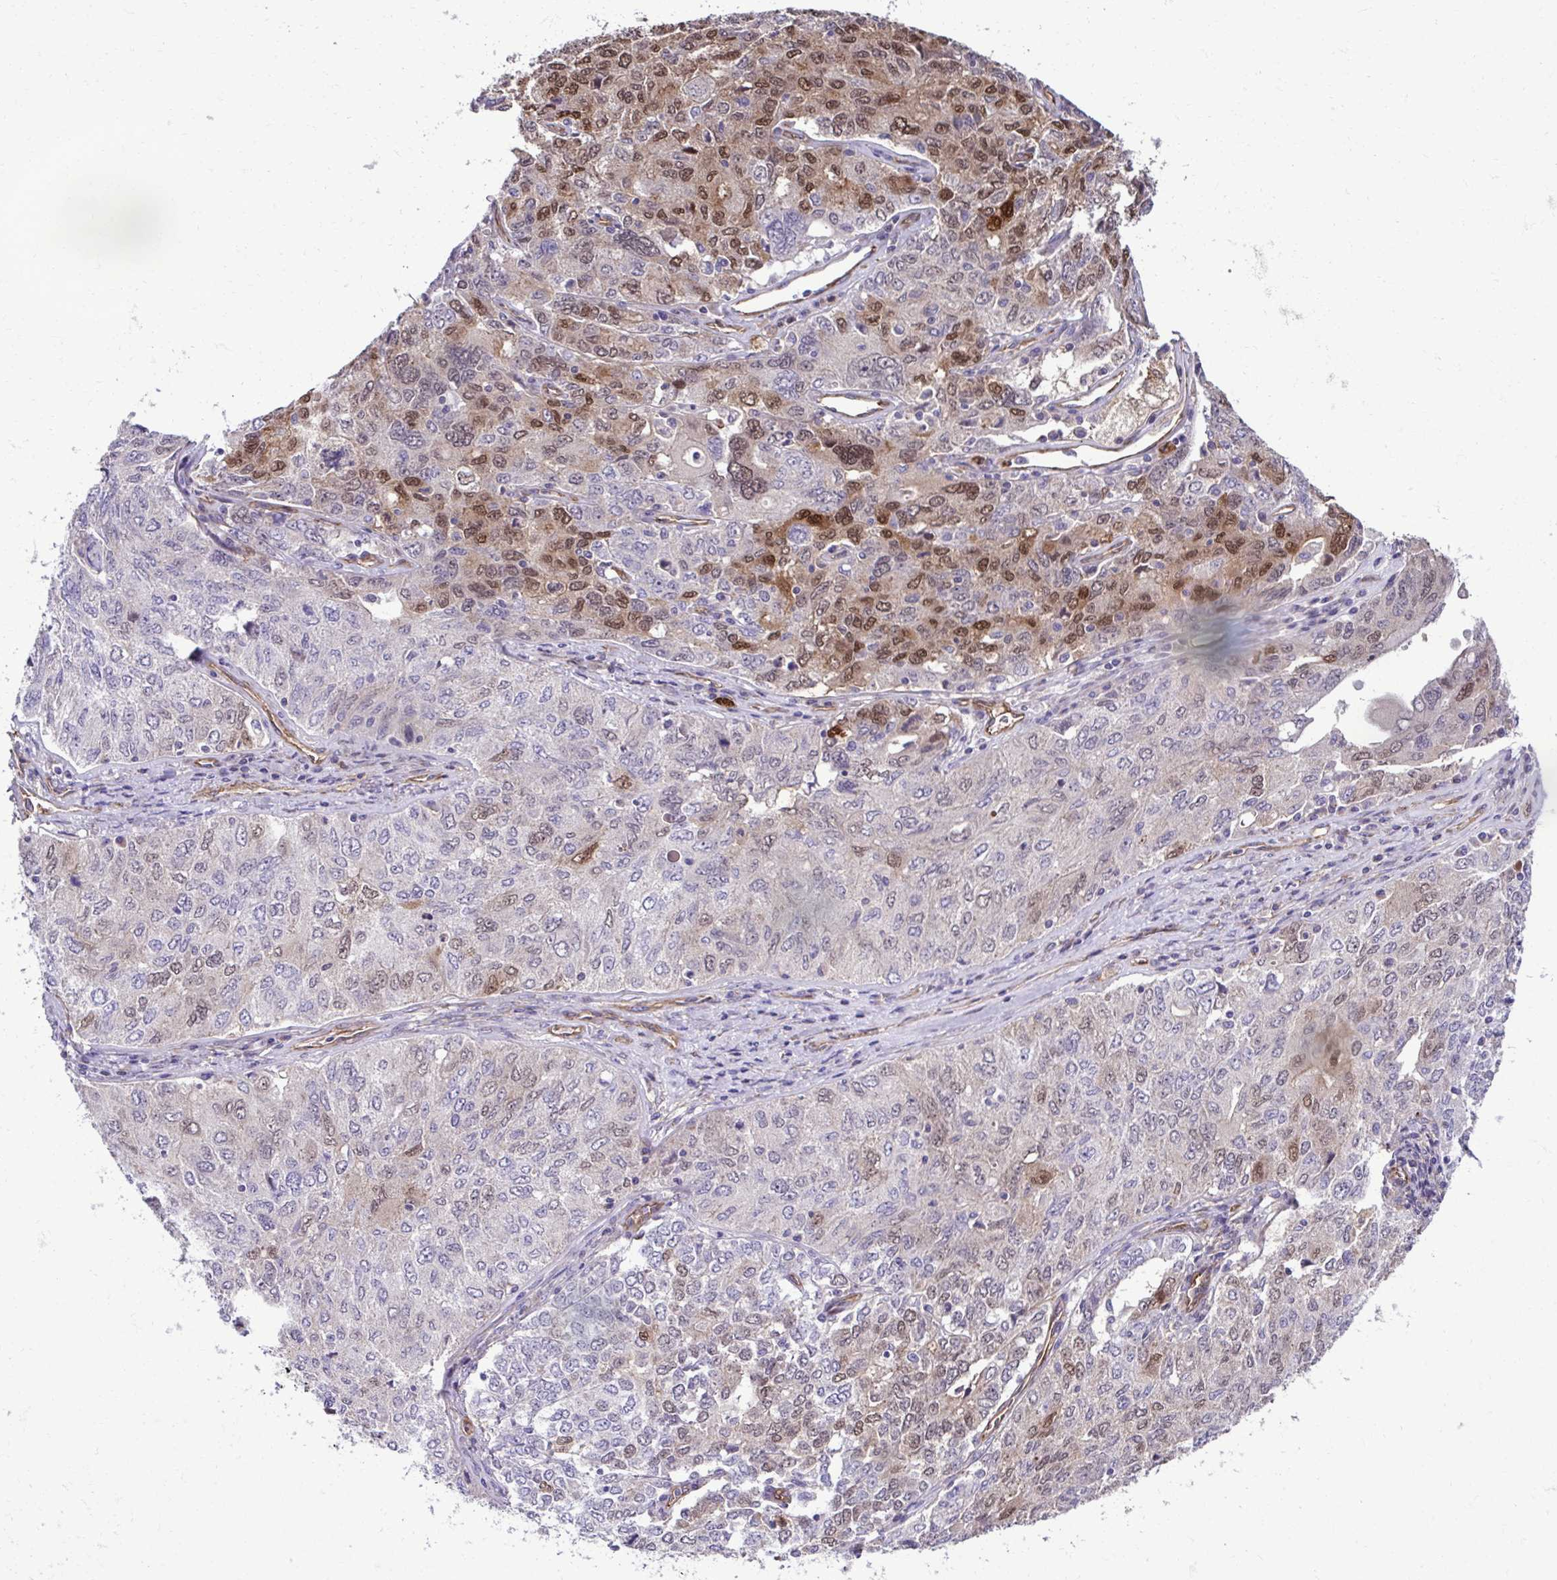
{"staining": {"intensity": "moderate", "quantity": "25%-75%", "location": "nuclear"}, "tissue": "ovarian cancer", "cell_type": "Tumor cells", "image_type": "cancer", "snomed": [{"axis": "morphology", "description": "Carcinoma, endometroid"}, {"axis": "topography", "description": "Ovary"}], "caption": "A brown stain shows moderate nuclear expression of a protein in endometroid carcinoma (ovarian) tumor cells. The staining was performed using DAB (3,3'-diaminobenzidine), with brown indicating positive protein expression. Nuclei are stained blue with hematoxylin.", "gene": "TRIM52", "patient": {"sex": "female", "age": 62}}